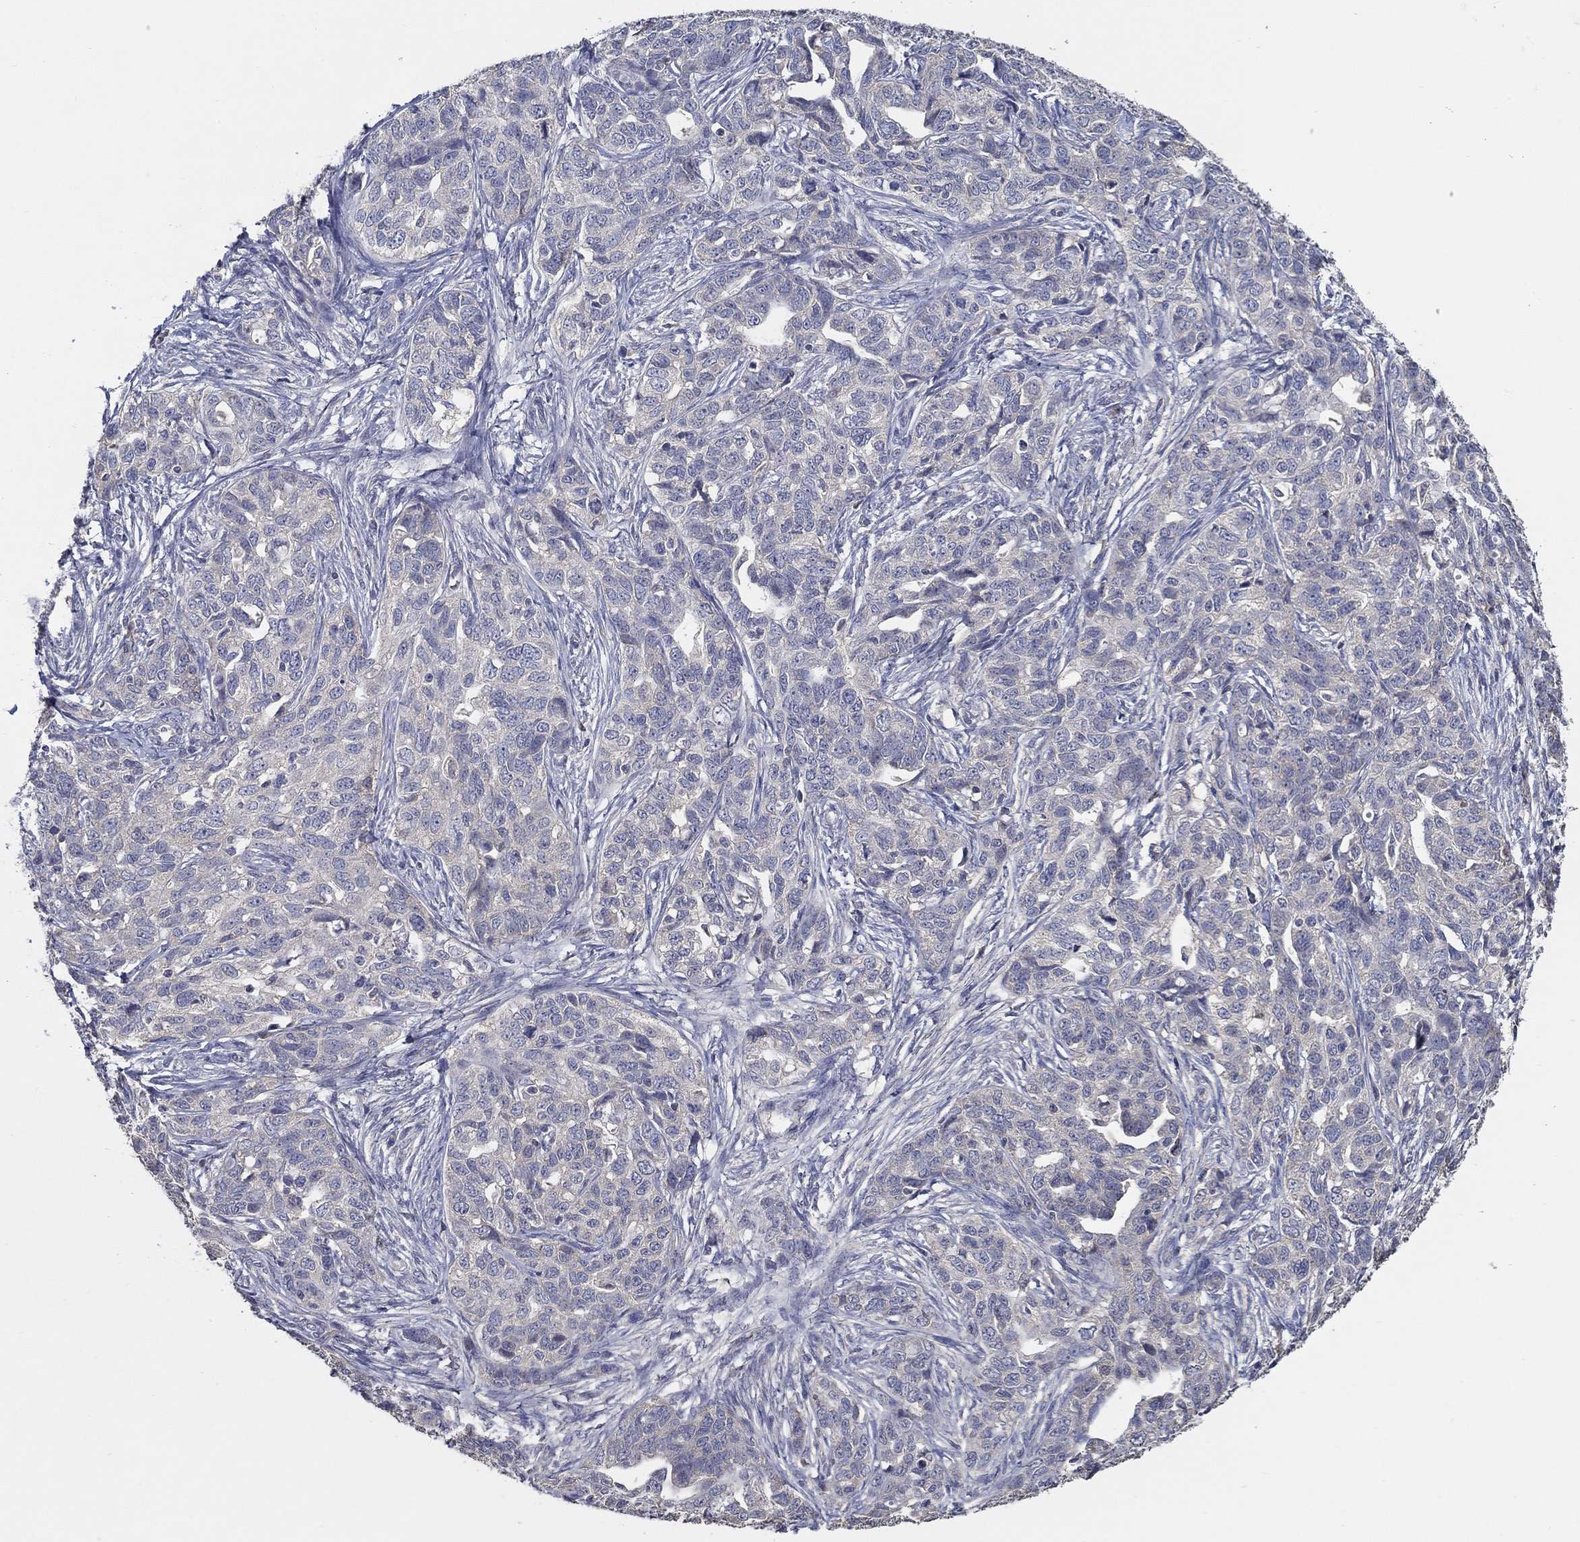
{"staining": {"intensity": "negative", "quantity": "none", "location": "none"}, "tissue": "ovarian cancer", "cell_type": "Tumor cells", "image_type": "cancer", "snomed": [{"axis": "morphology", "description": "Cystadenocarcinoma, serous, NOS"}, {"axis": "topography", "description": "Ovary"}], "caption": "Tumor cells show no significant staining in ovarian cancer.", "gene": "DOCK3", "patient": {"sex": "female", "age": 71}}